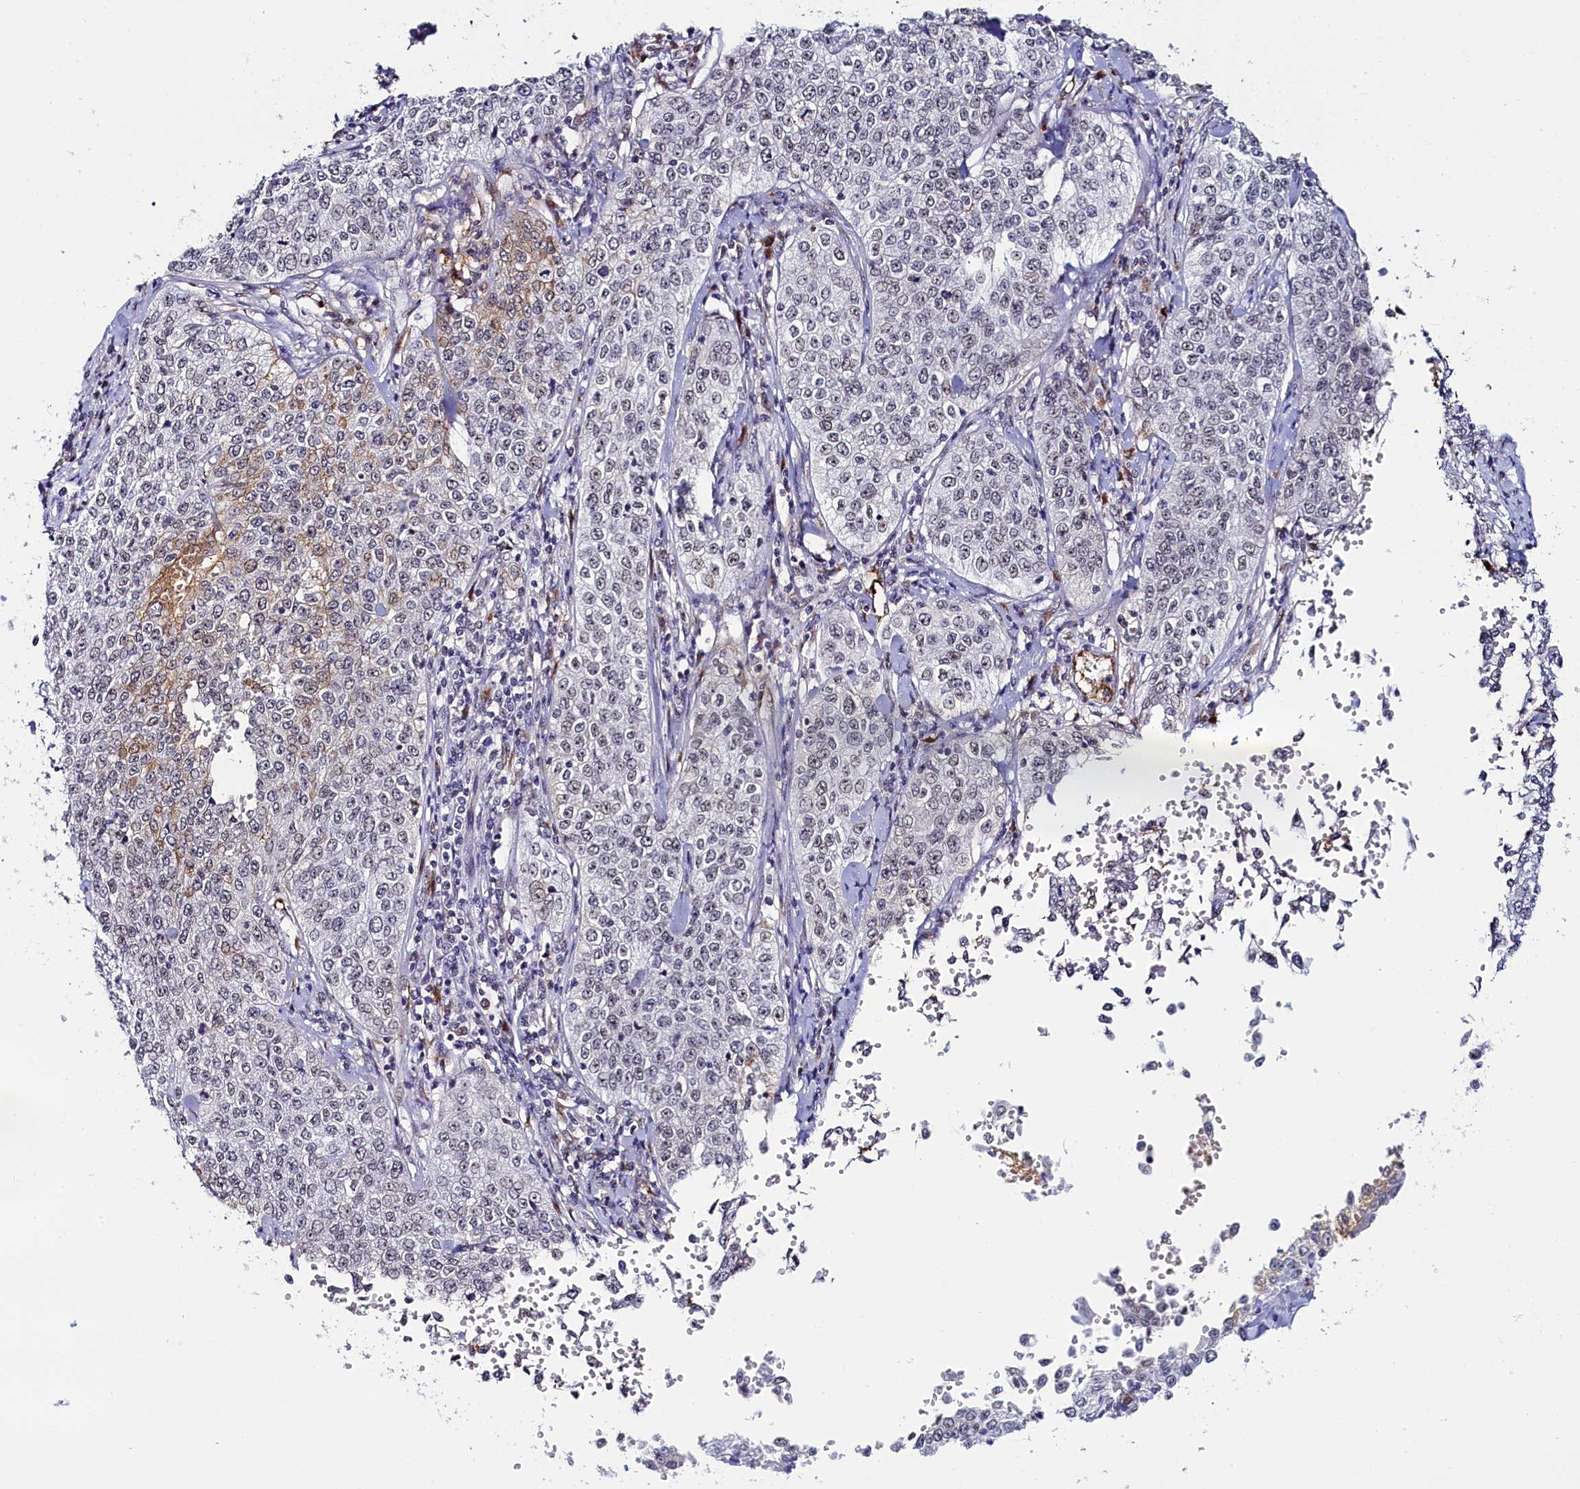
{"staining": {"intensity": "weak", "quantity": "25%-75%", "location": "nuclear"}, "tissue": "cervical cancer", "cell_type": "Tumor cells", "image_type": "cancer", "snomed": [{"axis": "morphology", "description": "Squamous cell carcinoma, NOS"}, {"axis": "topography", "description": "Cervix"}], "caption": "Immunohistochemical staining of human squamous cell carcinoma (cervical) displays low levels of weak nuclear protein expression in about 25%-75% of tumor cells. Using DAB (brown) and hematoxylin (blue) stains, captured at high magnification using brightfield microscopy.", "gene": "INTS14", "patient": {"sex": "female", "age": 35}}